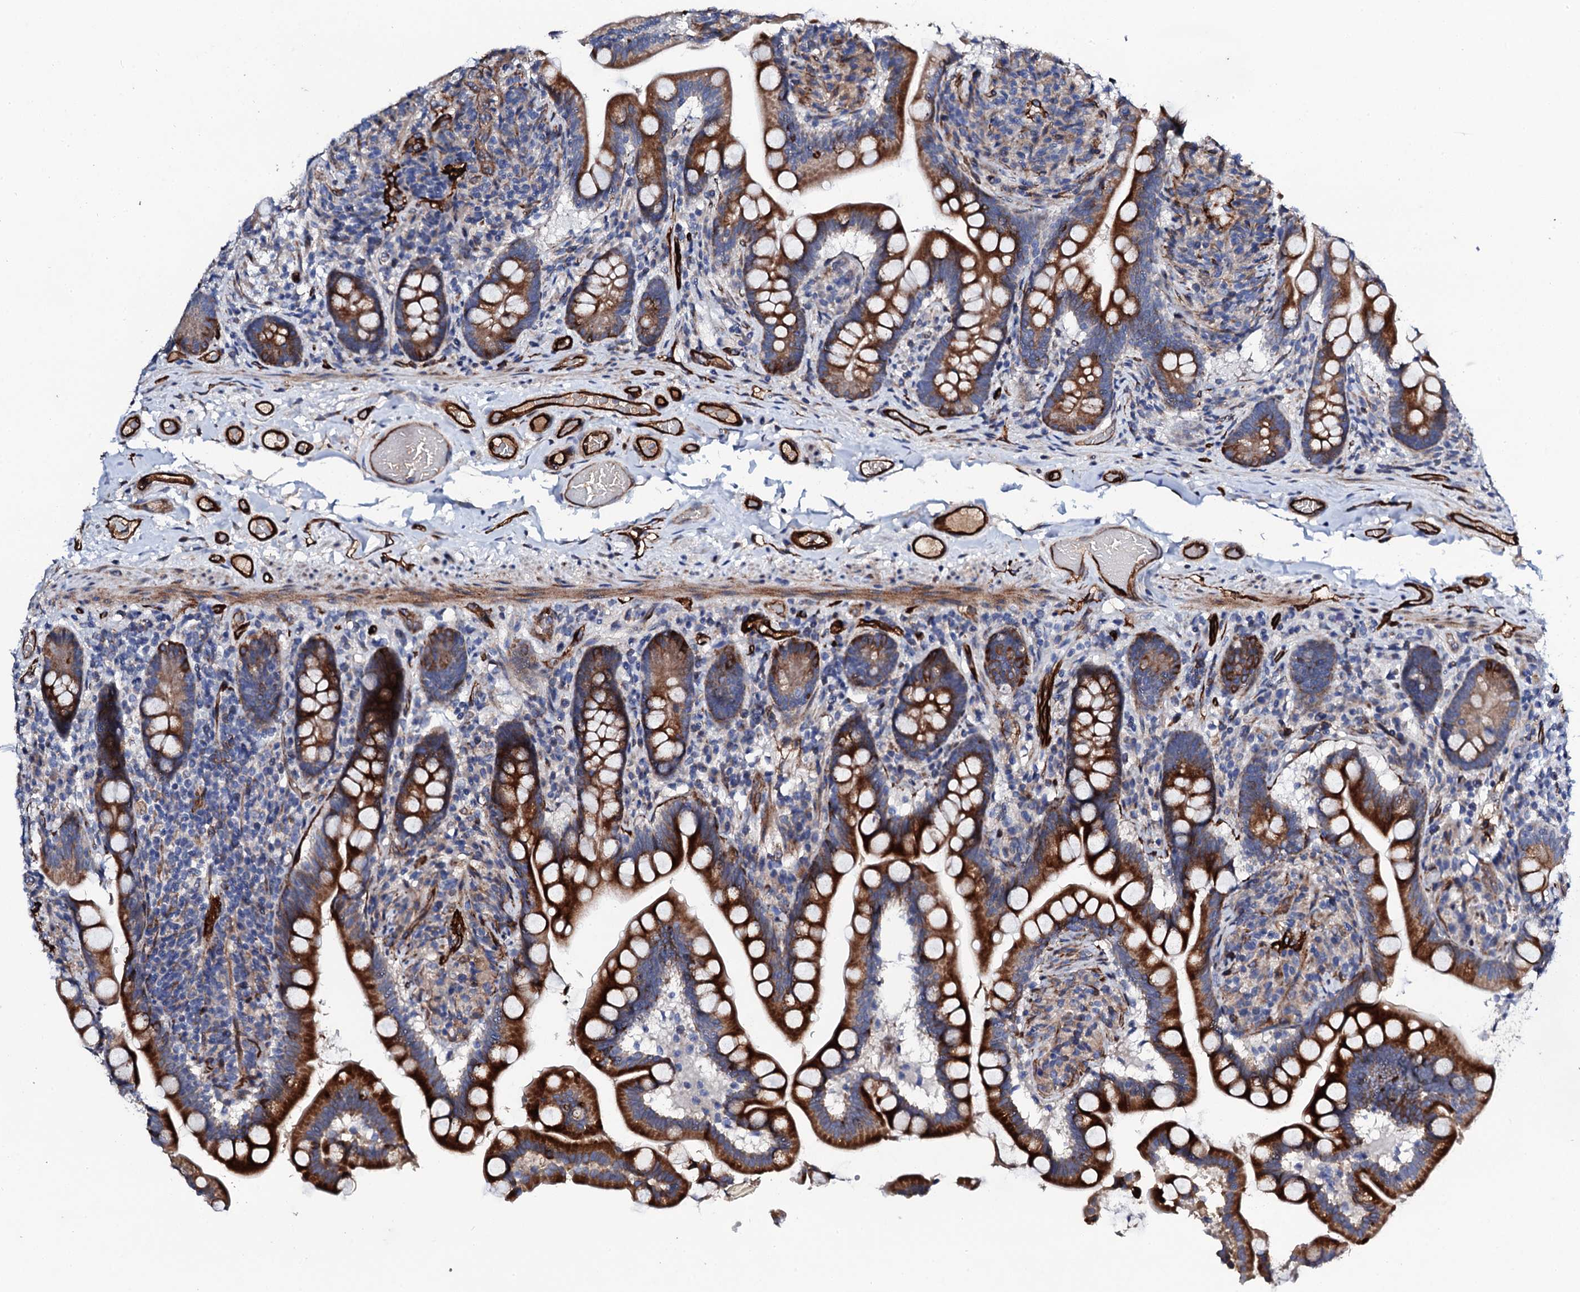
{"staining": {"intensity": "strong", "quantity": ">75%", "location": "cytoplasmic/membranous"}, "tissue": "small intestine", "cell_type": "Glandular cells", "image_type": "normal", "snomed": [{"axis": "morphology", "description": "Normal tissue, NOS"}, {"axis": "topography", "description": "Small intestine"}], "caption": "Glandular cells exhibit high levels of strong cytoplasmic/membranous staining in about >75% of cells in unremarkable human small intestine.", "gene": "DBX1", "patient": {"sex": "female", "age": 64}}